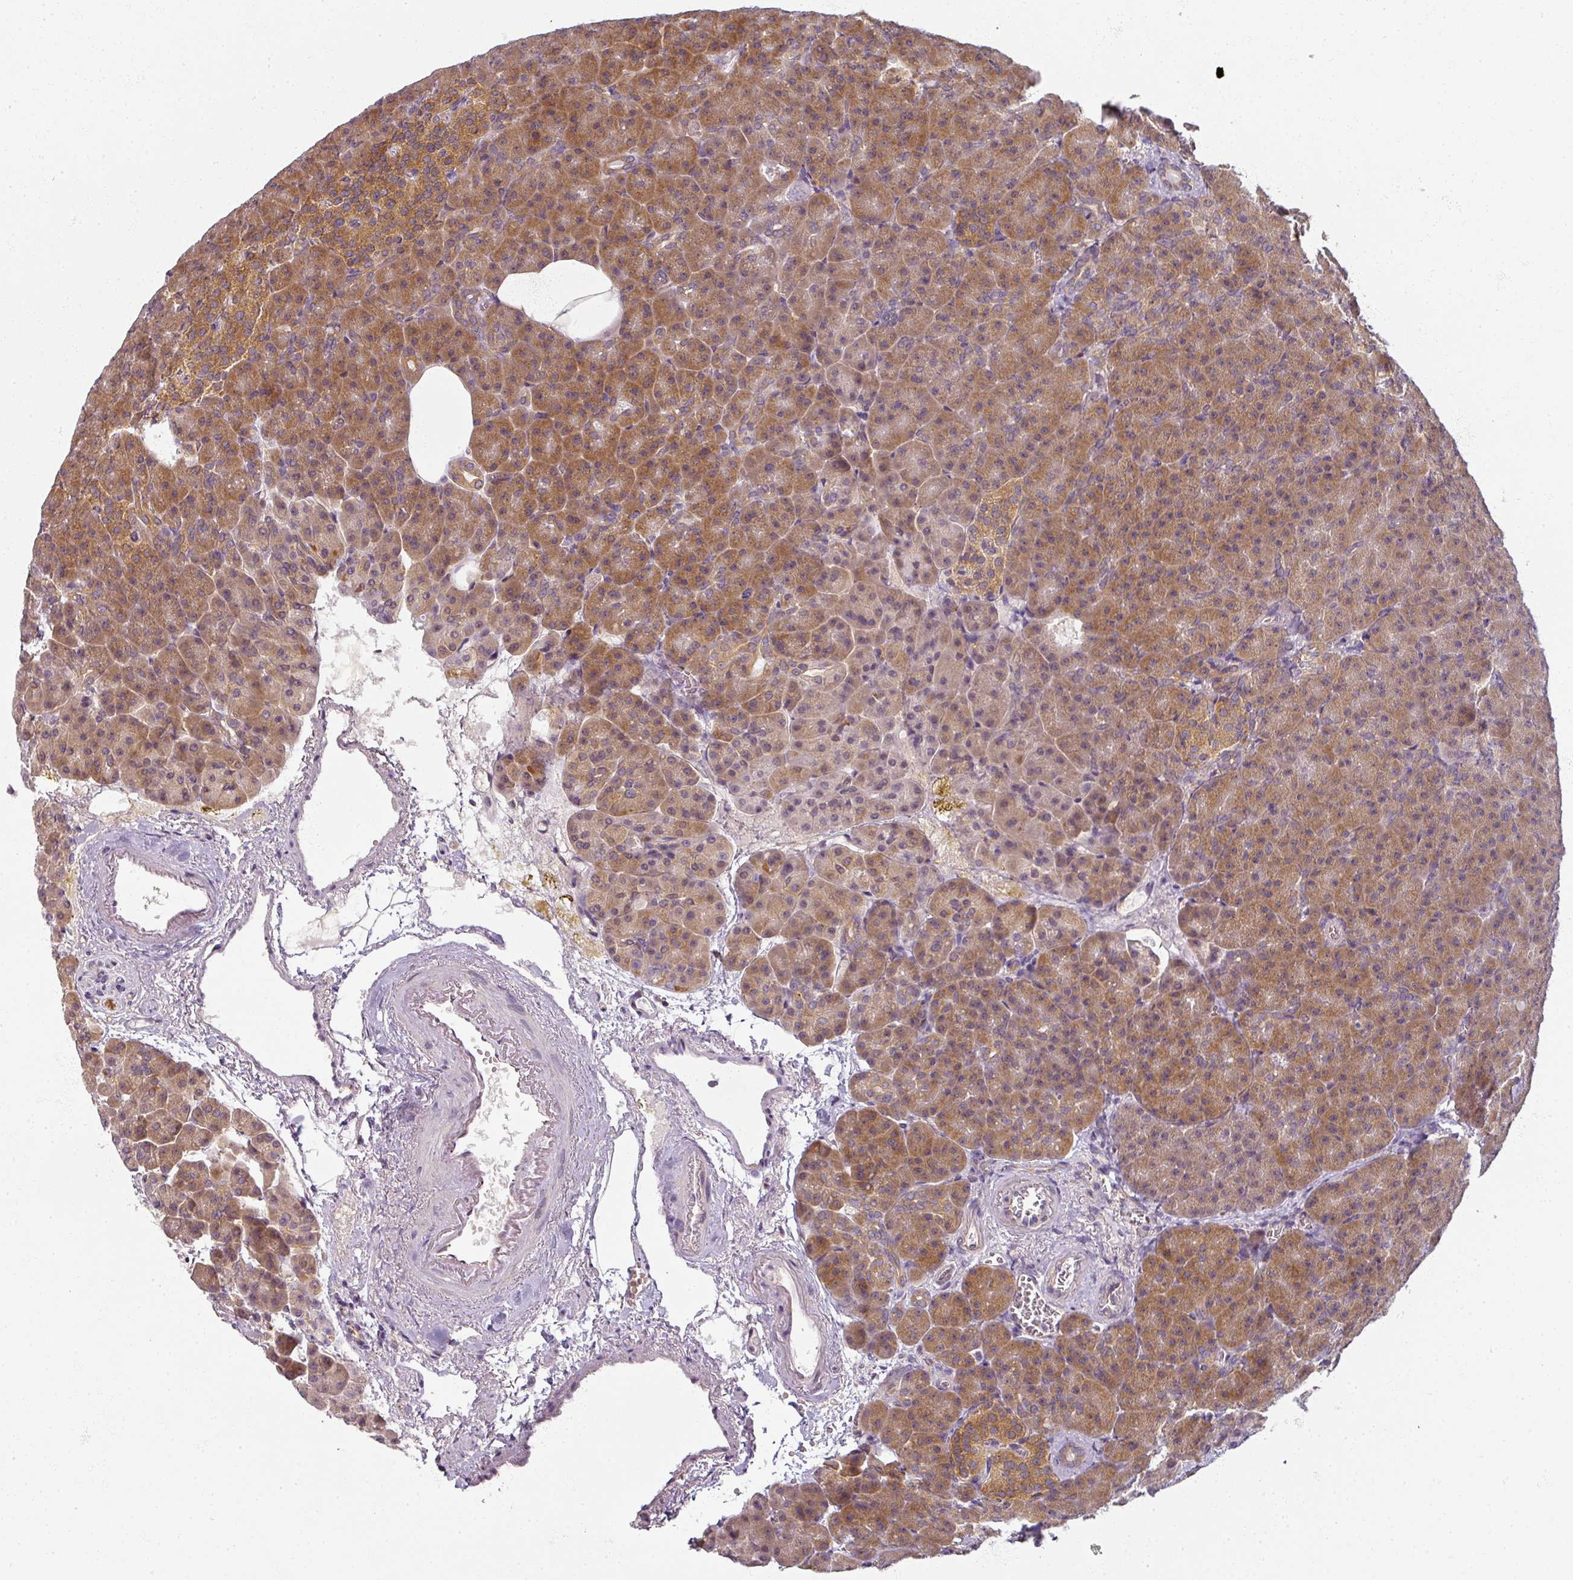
{"staining": {"intensity": "moderate", "quantity": ">75%", "location": "cytoplasmic/membranous"}, "tissue": "pancreas", "cell_type": "Exocrine glandular cells", "image_type": "normal", "snomed": [{"axis": "morphology", "description": "Normal tissue, NOS"}, {"axis": "topography", "description": "Pancreas"}], "caption": "Pancreas stained with DAB (3,3'-diaminobenzidine) IHC demonstrates medium levels of moderate cytoplasmic/membranous staining in approximately >75% of exocrine glandular cells.", "gene": "AGPAT4", "patient": {"sex": "female", "age": 74}}